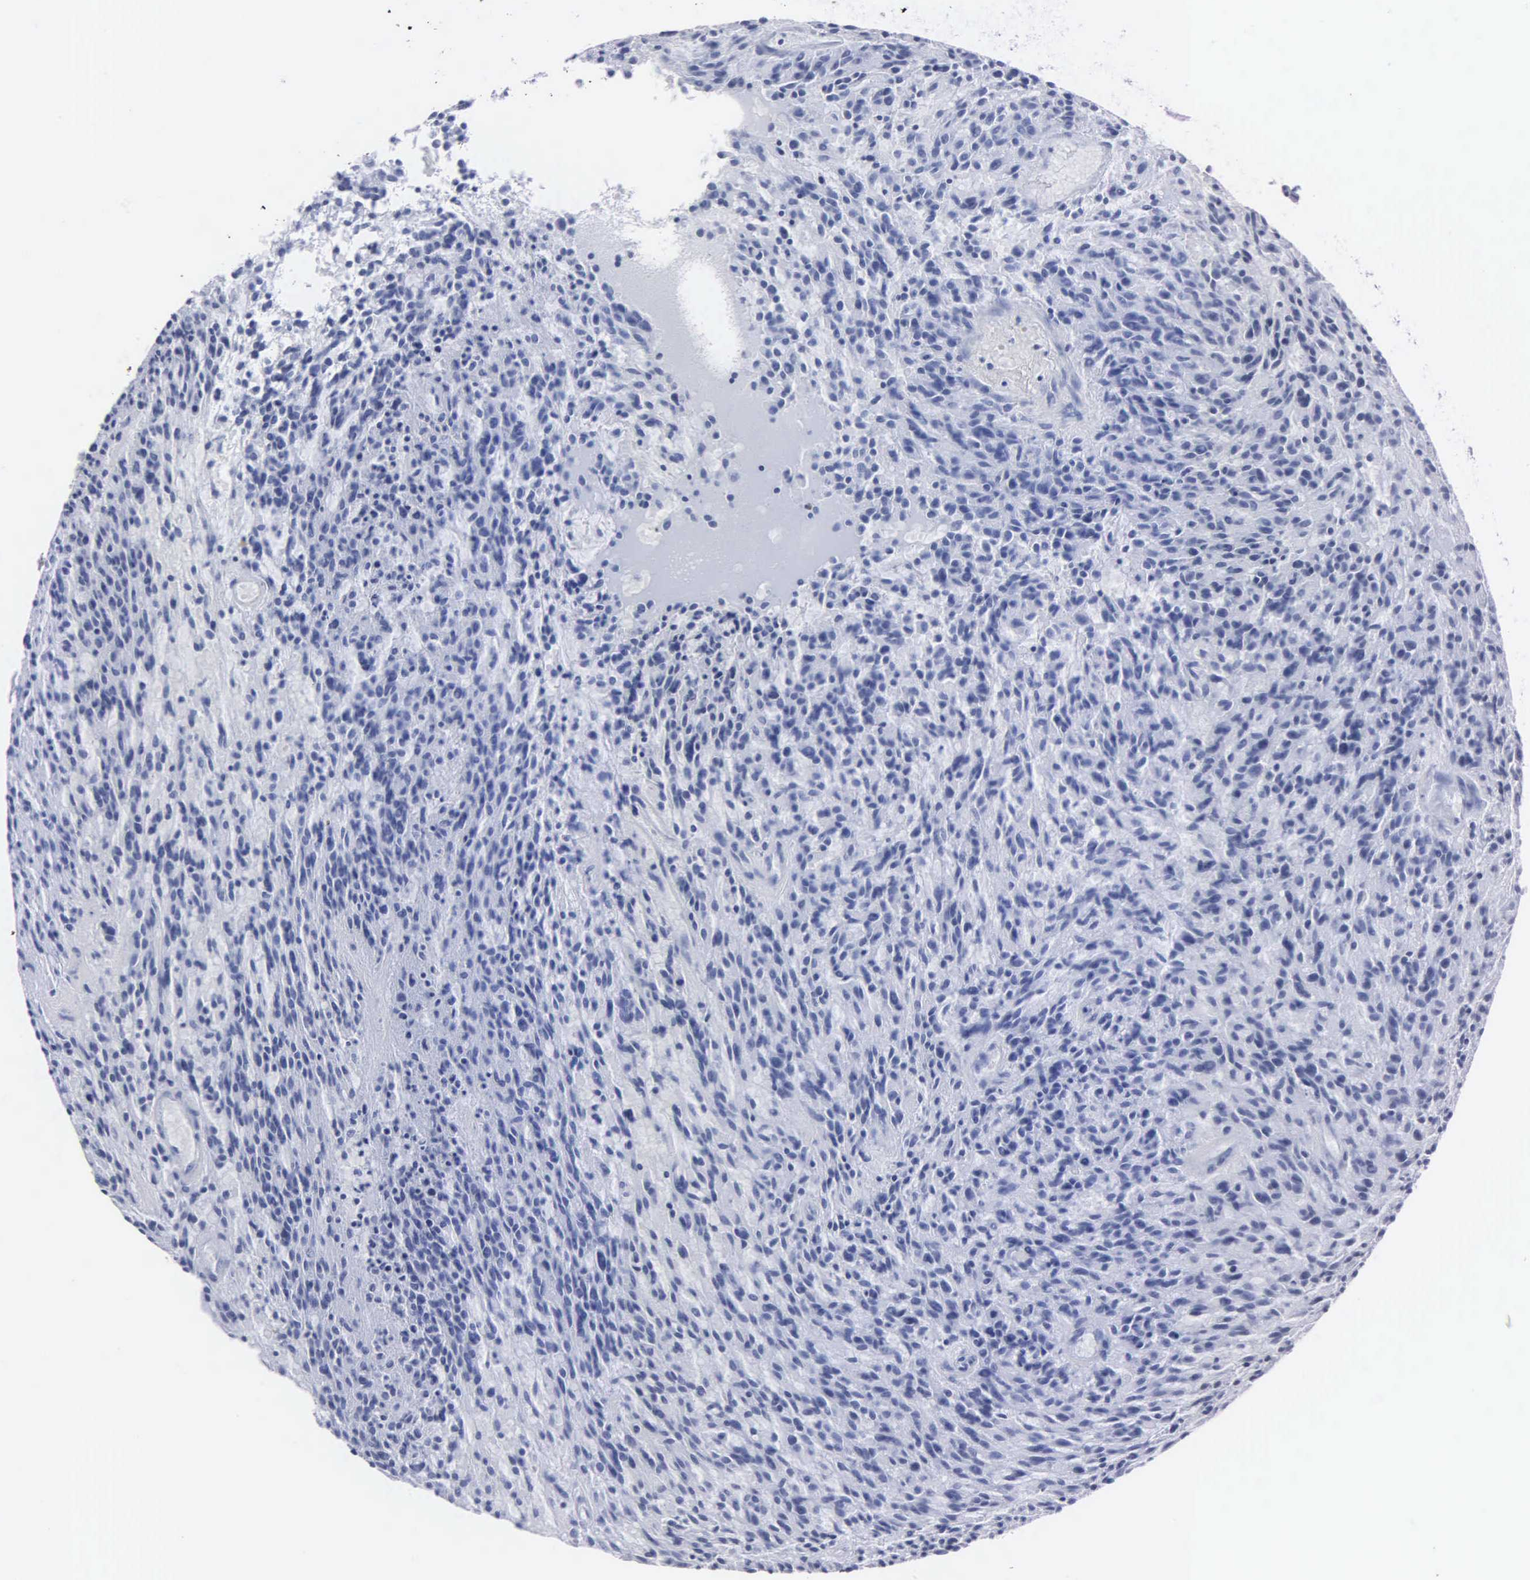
{"staining": {"intensity": "negative", "quantity": "none", "location": "none"}, "tissue": "glioma", "cell_type": "Tumor cells", "image_type": "cancer", "snomed": [{"axis": "morphology", "description": "Glioma, malignant, High grade"}, {"axis": "topography", "description": "Brain"}], "caption": "High magnification brightfield microscopy of glioma stained with DAB (brown) and counterstained with hematoxylin (blue): tumor cells show no significant positivity.", "gene": "MB", "patient": {"sex": "female", "age": 13}}